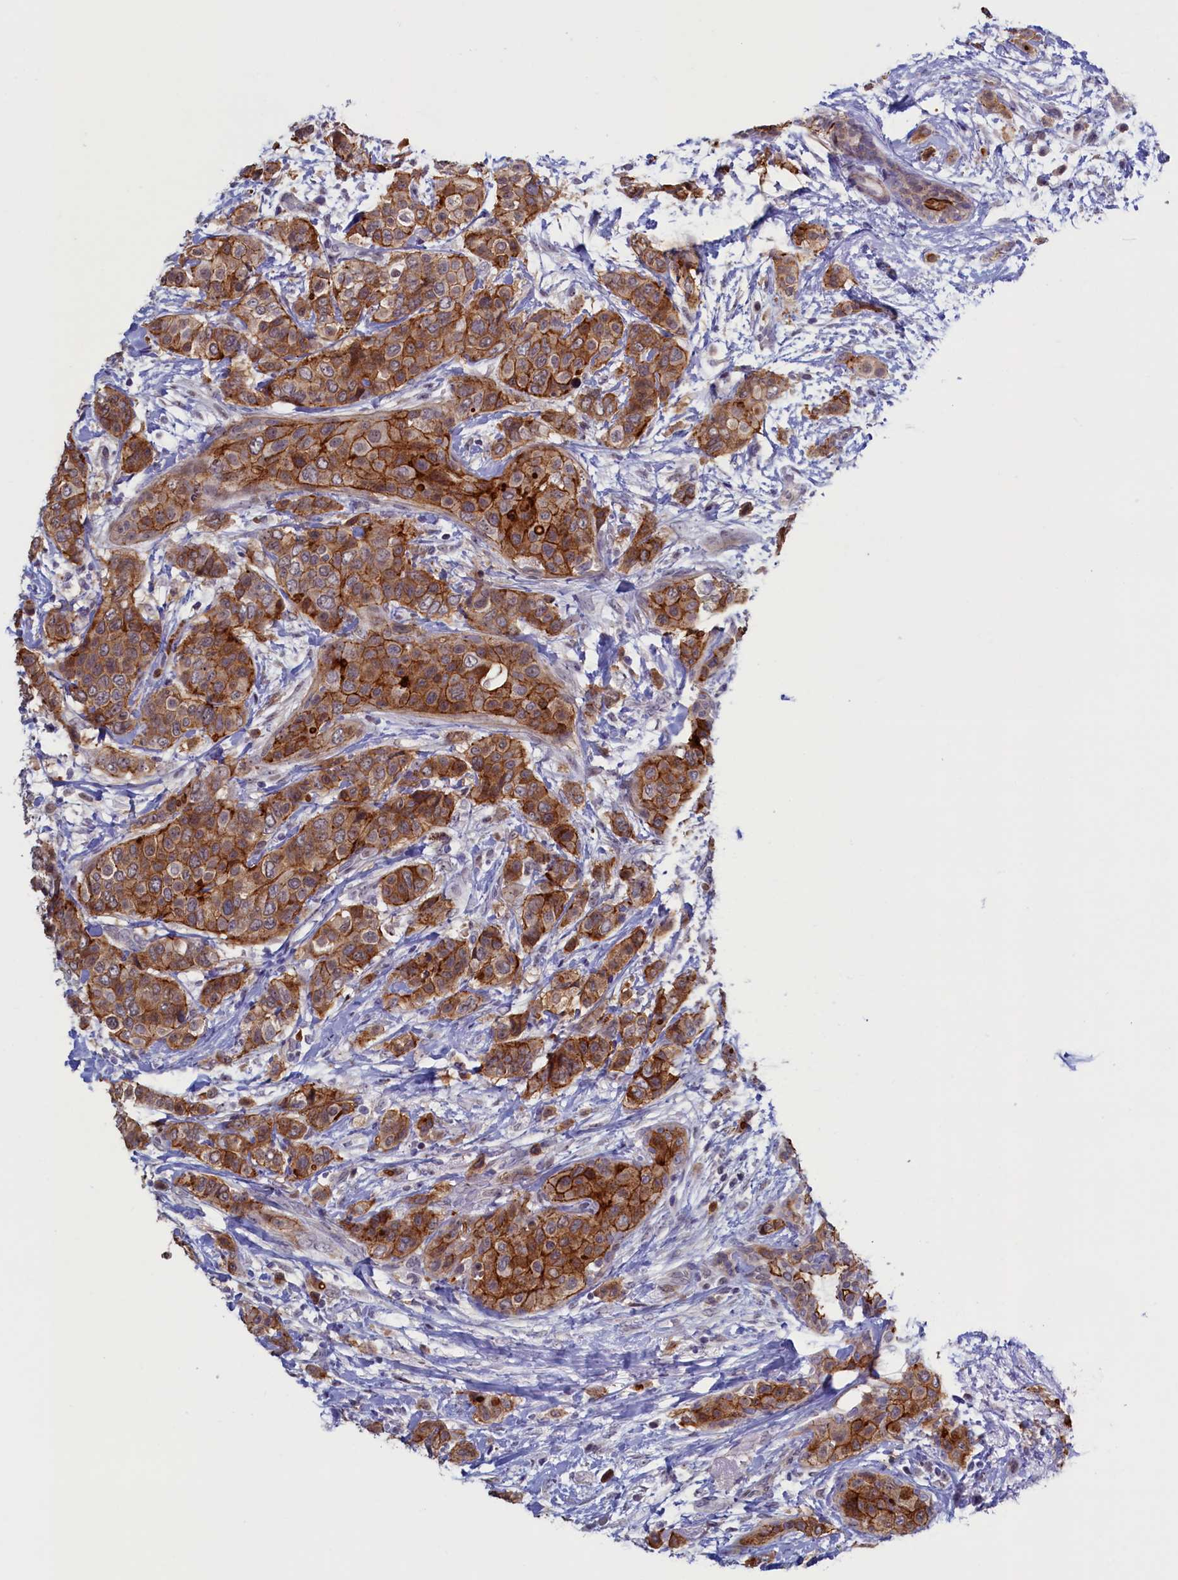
{"staining": {"intensity": "moderate", "quantity": ">75%", "location": "cytoplasmic/membranous"}, "tissue": "breast cancer", "cell_type": "Tumor cells", "image_type": "cancer", "snomed": [{"axis": "morphology", "description": "Lobular carcinoma"}, {"axis": "topography", "description": "Breast"}], "caption": "Approximately >75% of tumor cells in breast lobular carcinoma reveal moderate cytoplasmic/membranous protein positivity as visualized by brown immunohistochemical staining.", "gene": "PACSIN3", "patient": {"sex": "female", "age": 51}}